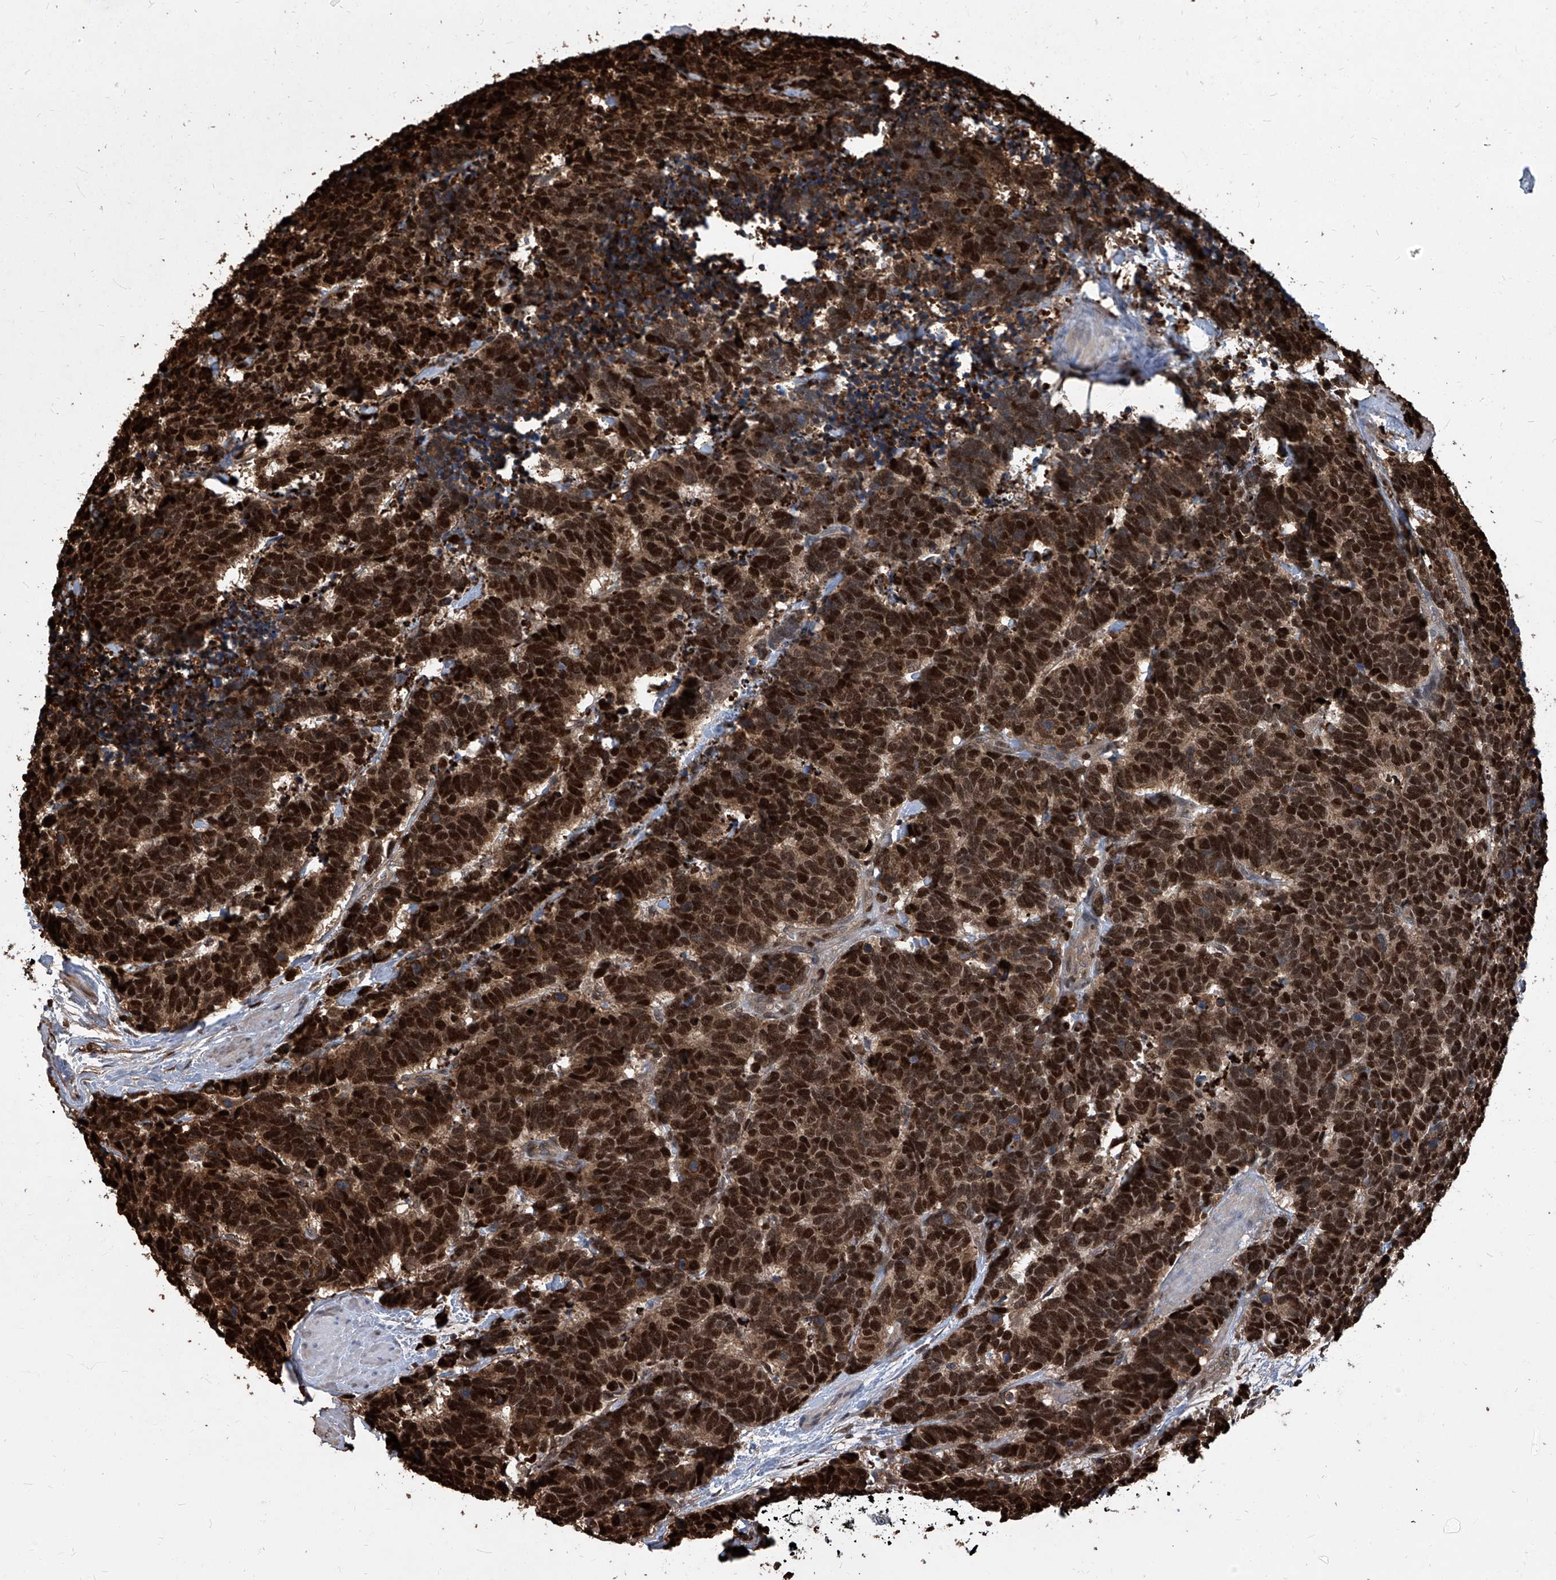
{"staining": {"intensity": "strong", "quantity": ">75%", "location": "nuclear"}, "tissue": "carcinoid", "cell_type": "Tumor cells", "image_type": "cancer", "snomed": [{"axis": "morphology", "description": "Carcinoma, NOS"}, {"axis": "morphology", "description": "Carcinoid, malignant, NOS"}, {"axis": "topography", "description": "Urinary bladder"}], "caption": "This is a histology image of immunohistochemistry staining of carcinoid, which shows strong expression in the nuclear of tumor cells.", "gene": "PCNA", "patient": {"sex": "male", "age": 57}}